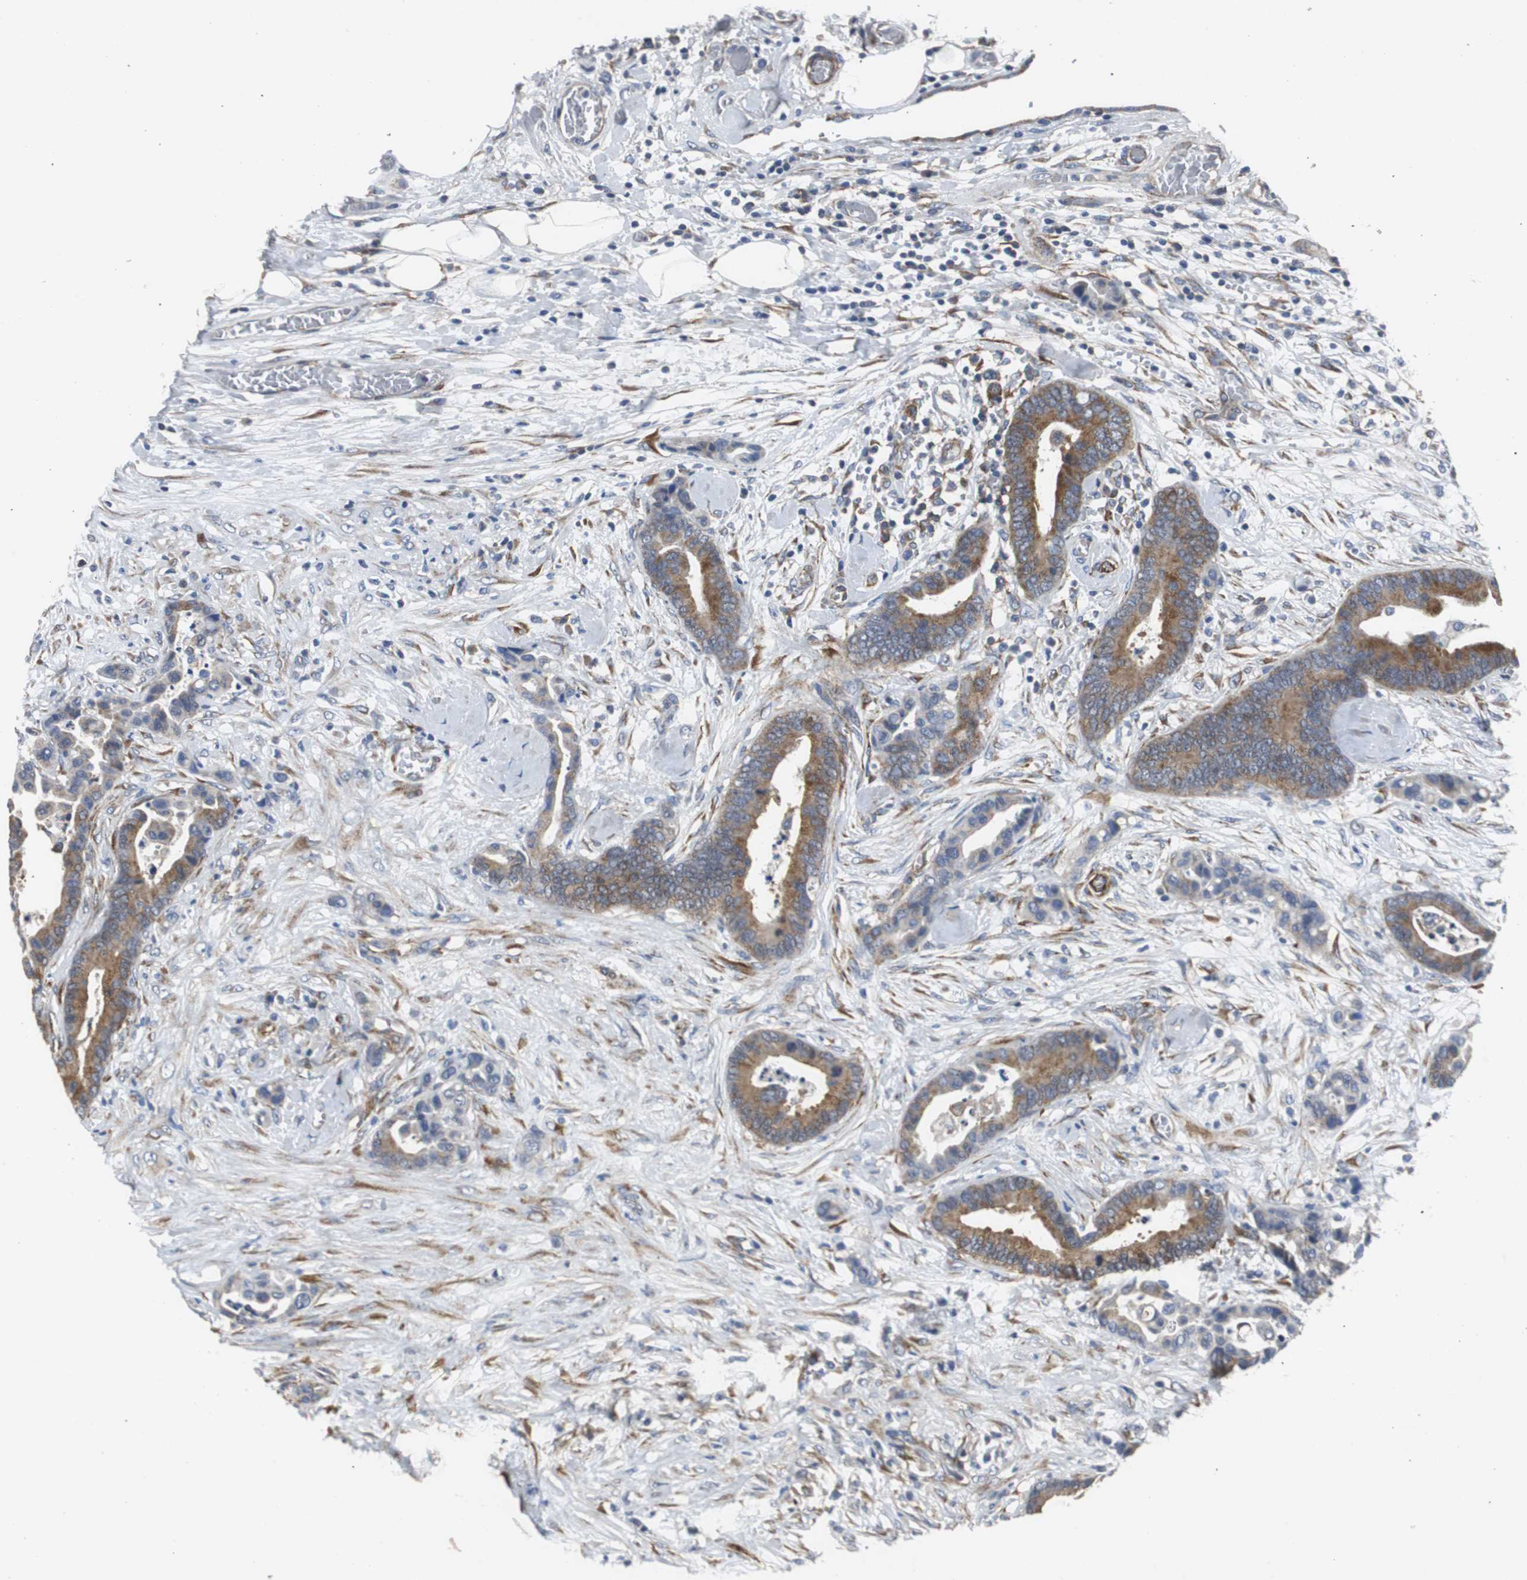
{"staining": {"intensity": "moderate", "quantity": ">75%", "location": "cytoplasmic/membranous"}, "tissue": "colorectal cancer", "cell_type": "Tumor cells", "image_type": "cancer", "snomed": [{"axis": "morphology", "description": "Adenocarcinoma, NOS"}, {"axis": "topography", "description": "Colon"}], "caption": "Protein staining of colorectal adenocarcinoma tissue displays moderate cytoplasmic/membranous expression in approximately >75% of tumor cells.", "gene": "ISCU", "patient": {"sex": "male", "age": 82}}